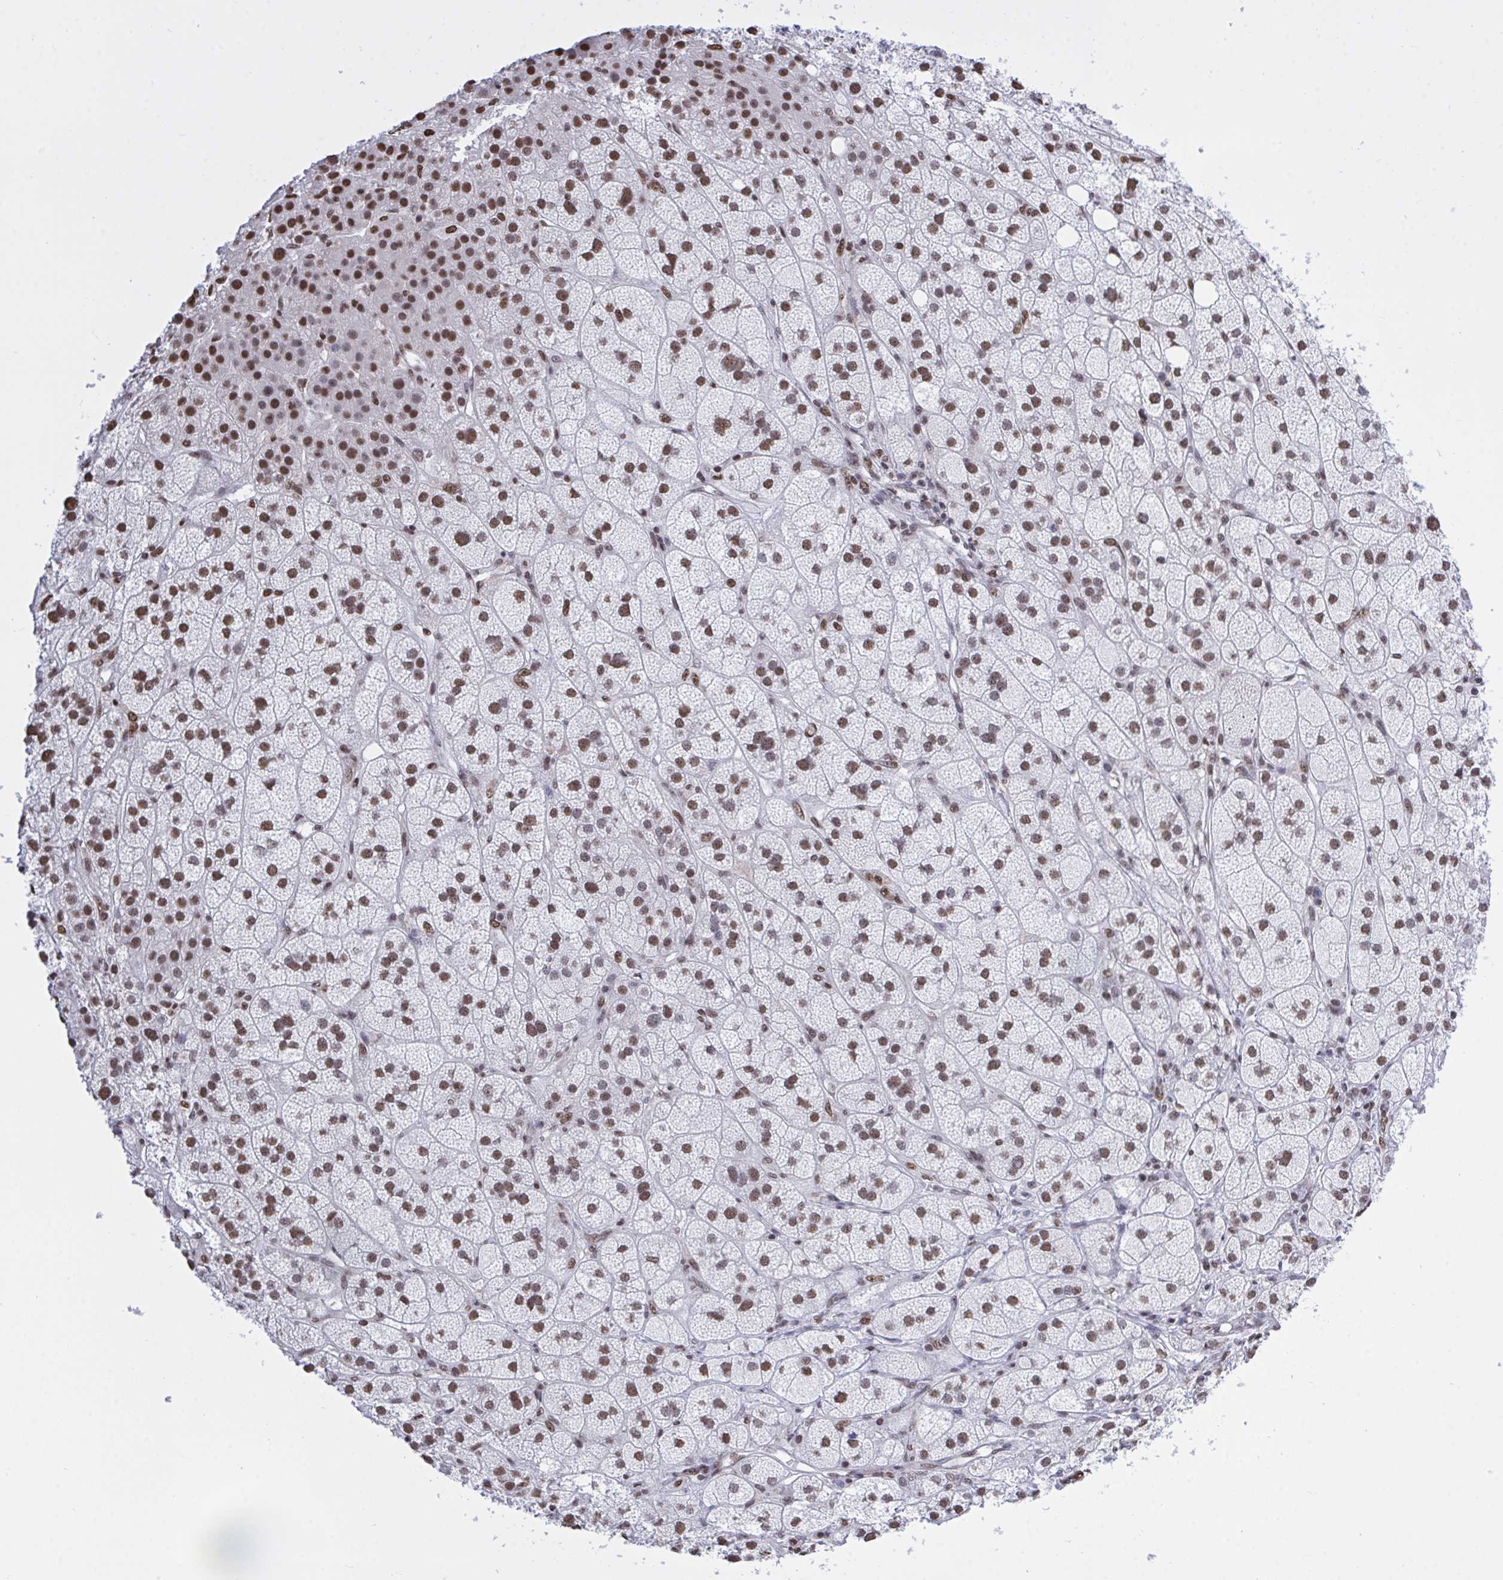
{"staining": {"intensity": "strong", "quantity": ">75%", "location": "nuclear"}, "tissue": "adrenal gland", "cell_type": "Glandular cells", "image_type": "normal", "snomed": [{"axis": "morphology", "description": "Normal tissue, NOS"}, {"axis": "topography", "description": "Adrenal gland"}], "caption": "Brown immunohistochemical staining in benign human adrenal gland exhibits strong nuclear expression in approximately >75% of glandular cells.", "gene": "HNRNPDL", "patient": {"sex": "female", "age": 60}}